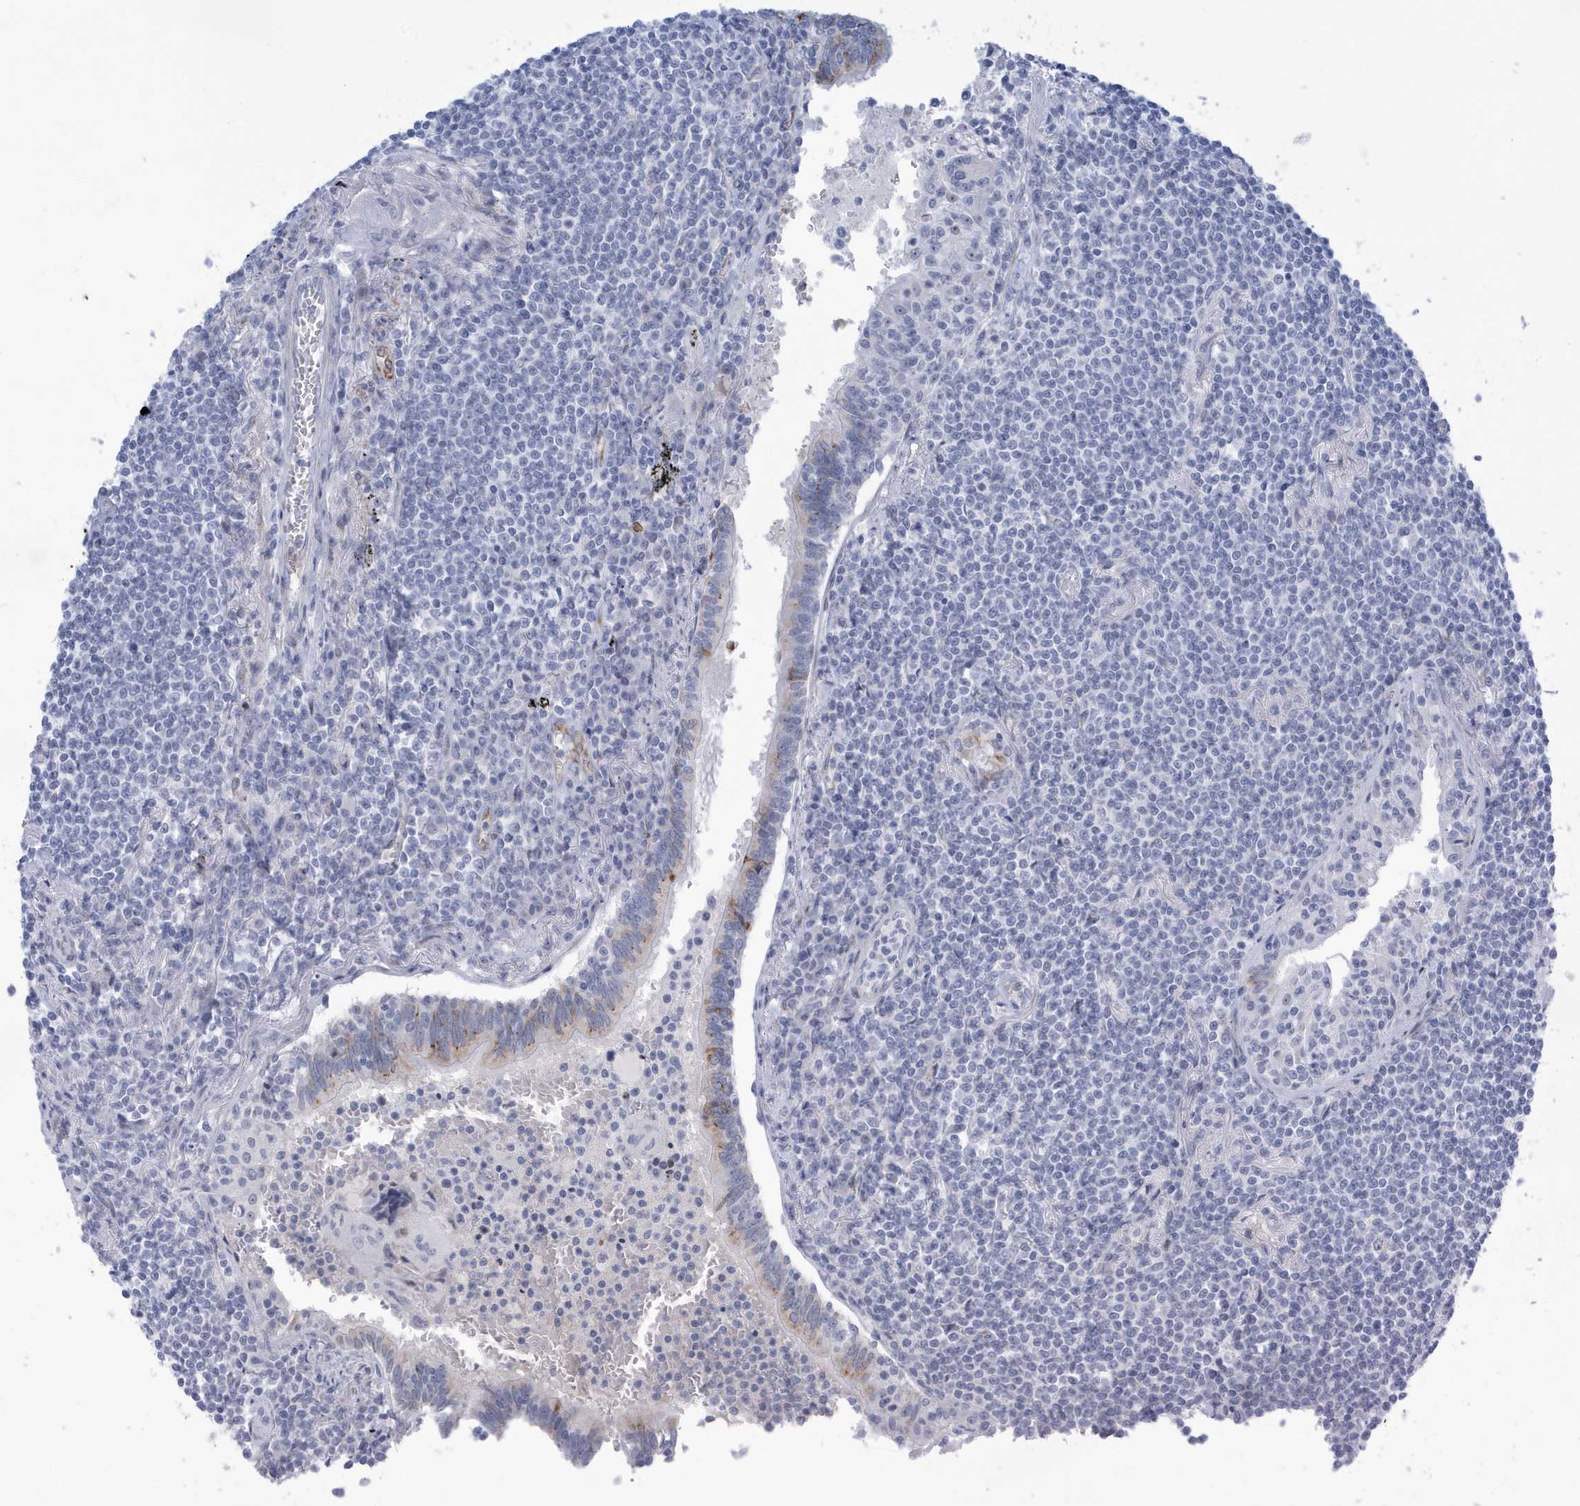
{"staining": {"intensity": "negative", "quantity": "none", "location": "none"}, "tissue": "lymphoma", "cell_type": "Tumor cells", "image_type": "cancer", "snomed": [{"axis": "morphology", "description": "Malignant lymphoma, non-Hodgkin's type, Low grade"}, {"axis": "topography", "description": "Lung"}], "caption": "The photomicrograph displays no significant expression in tumor cells of malignant lymphoma, non-Hodgkin's type (low-grade). (Brightfield microscopy of DAB (3,3'-diaminobenzidine) immunohistochemistry (IHC) at high magnification).", "gene": "SEMA3F", "patient": {"sex": "female", "age": 71}}